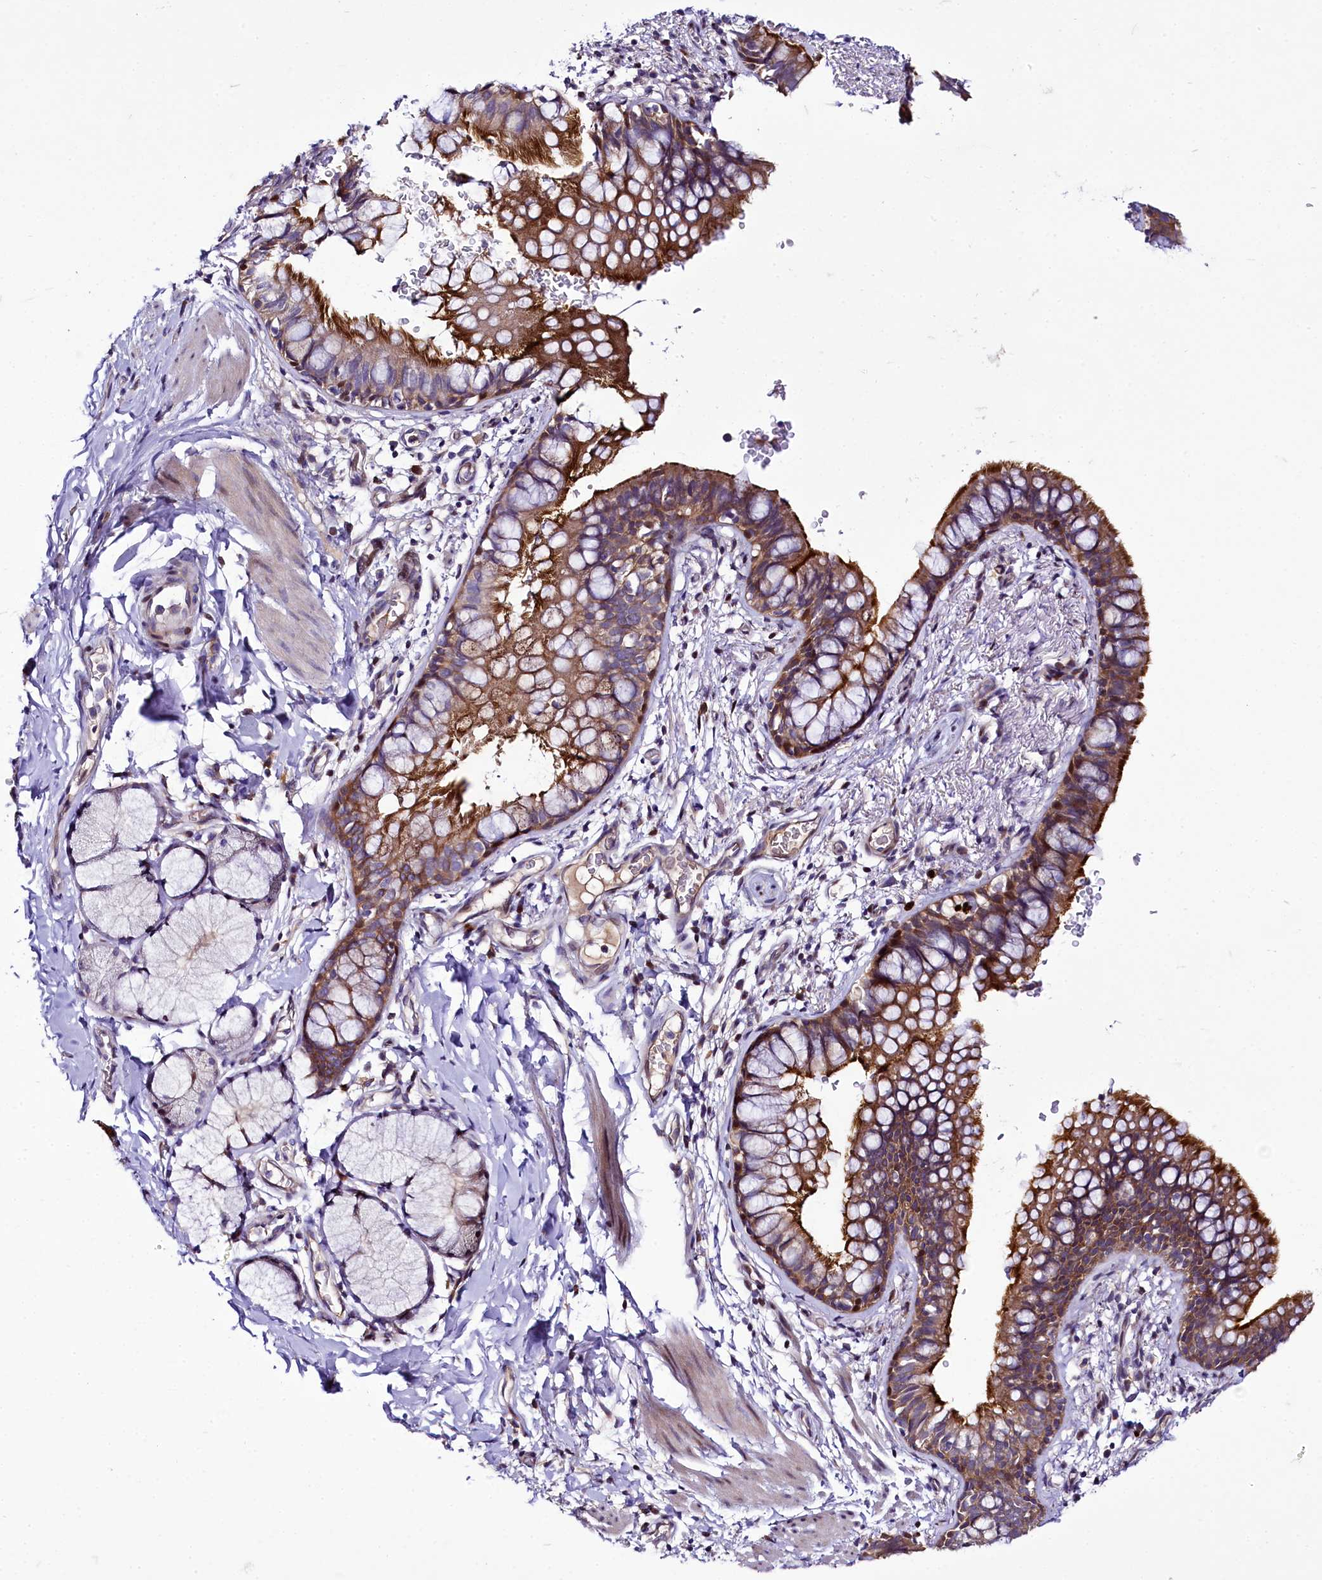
{"staining": {"intensity": "strong", "quantity": ">75%", "location": "cytoplasmic/membranous"}, "tissue": "bronchus", "cell_type": "Respiratory epithelial cells", "image_type": "normal", "snomed": [{"axis": "morphology", "description": "Normal tissue, NOS"}, {"axis": "topography", "description": "Cartilage tissue"}, {"axis": "topography", "description": "Bronchus"}], "caption": "Immunohistochemical staining of unremarkable bronchus reveals >75% levels of strong cytoplasmic/membranous protein positivity in about >75% of respiratory epithelial cells. (Stains: DAB (3,3'-diaminobenzidine) in brown, nuclei in blue, Microscopy: brightfield microscopy at high magnification).", "gene": "ZC3H12C", "patient": {"sex": "female", "age": 36}}